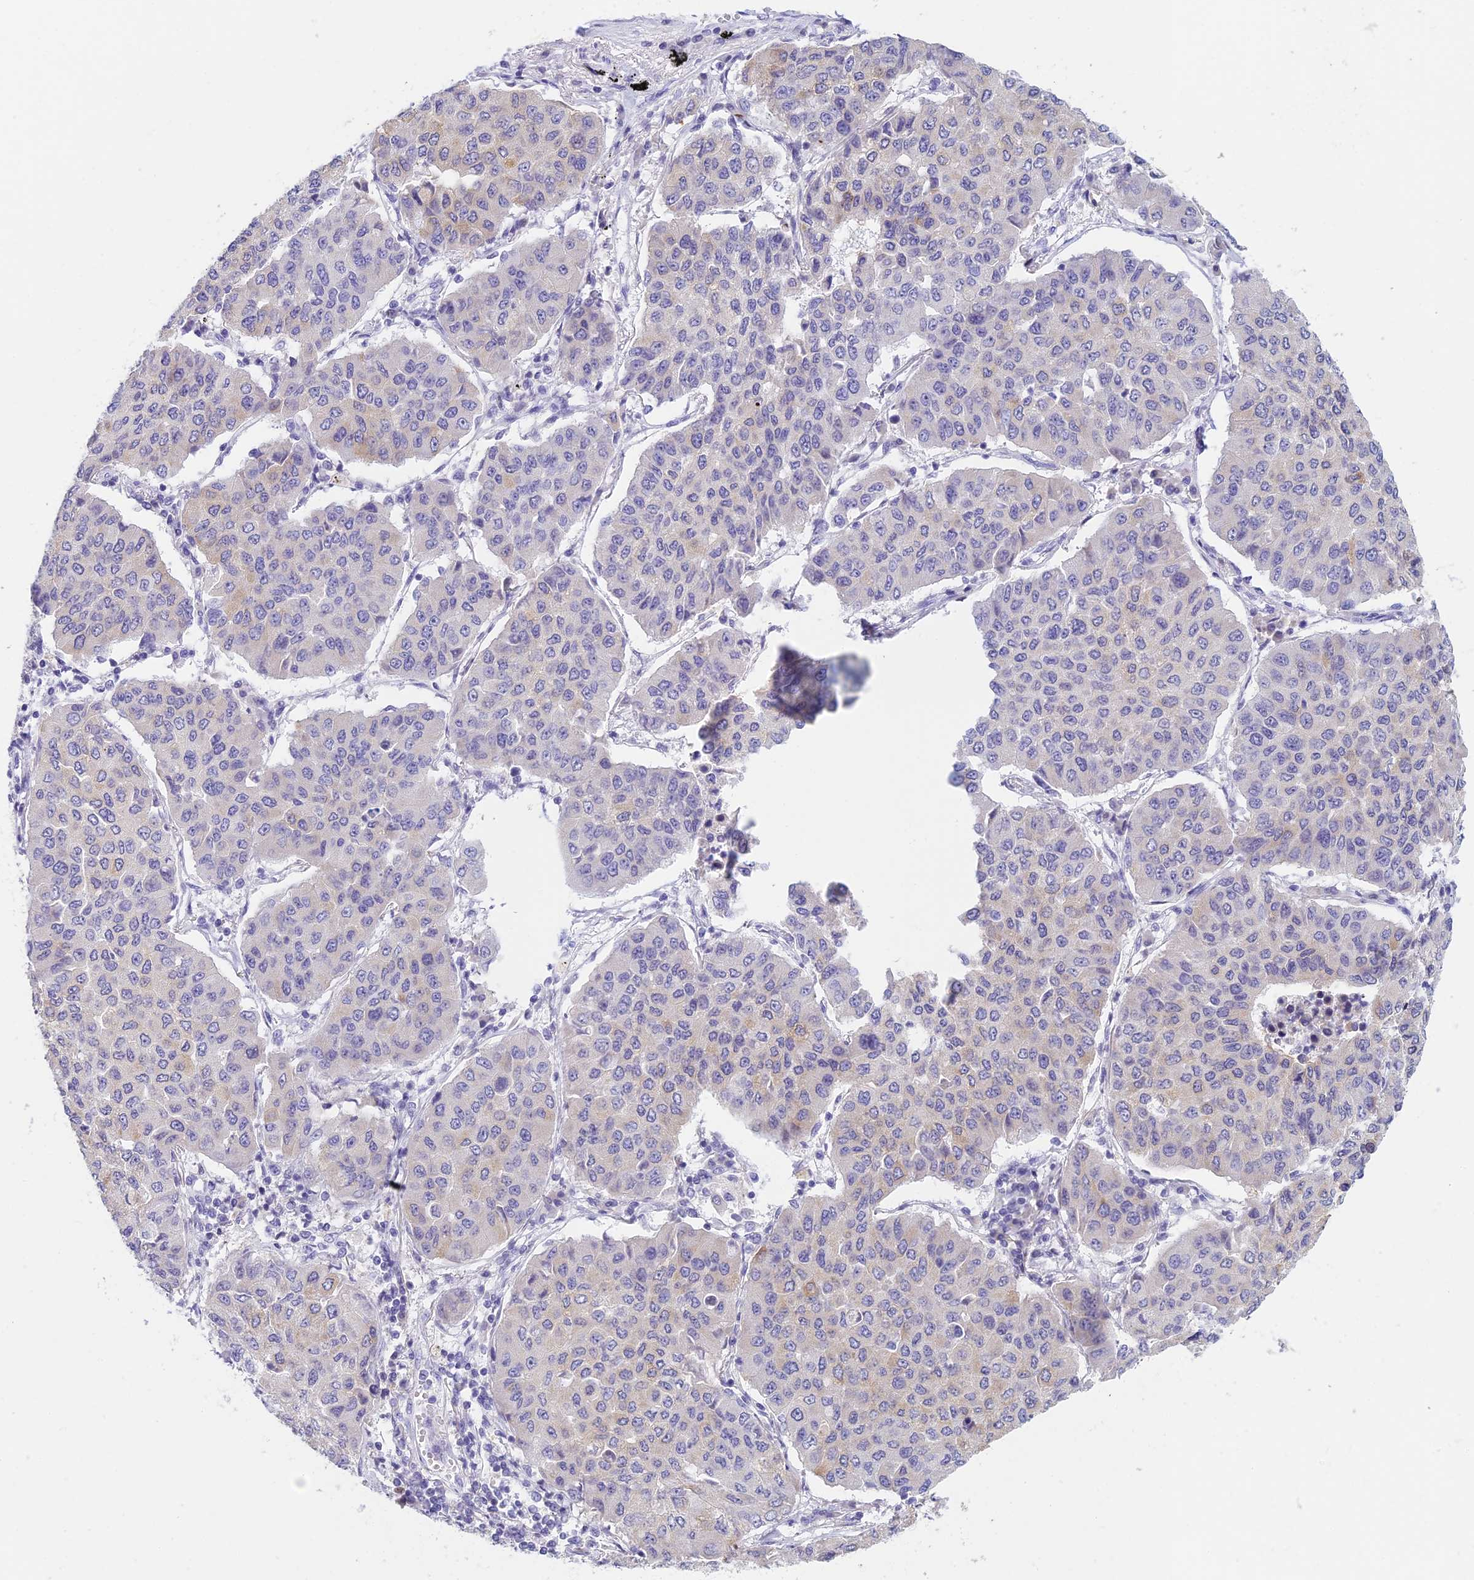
{"staining": {"intensity": "weak", "quantity": "25%-75%", "location": "cytoplasmic/membranous"}, "tissue": "lung cancer", "cell_type": "Tumor cells", "image_type": "cancer", "snomed": [{"axis": "morphology", "description": "Squamous cell carcinoma, NOS"}, {"axis": "topography", "description": "Lung"}], "caption": "Immunohistochemical staining of lung cancer reveals low levels of weak cytoplasmic/membranous protein staining in approximately 25%-75% of tumor cells. (DAB (3,3'-diaminobenzidine) = brown stain, brightfield microscopy at high magnification).", "gene": "REXO5", "patient": {"sex": "male", "age": 74}}